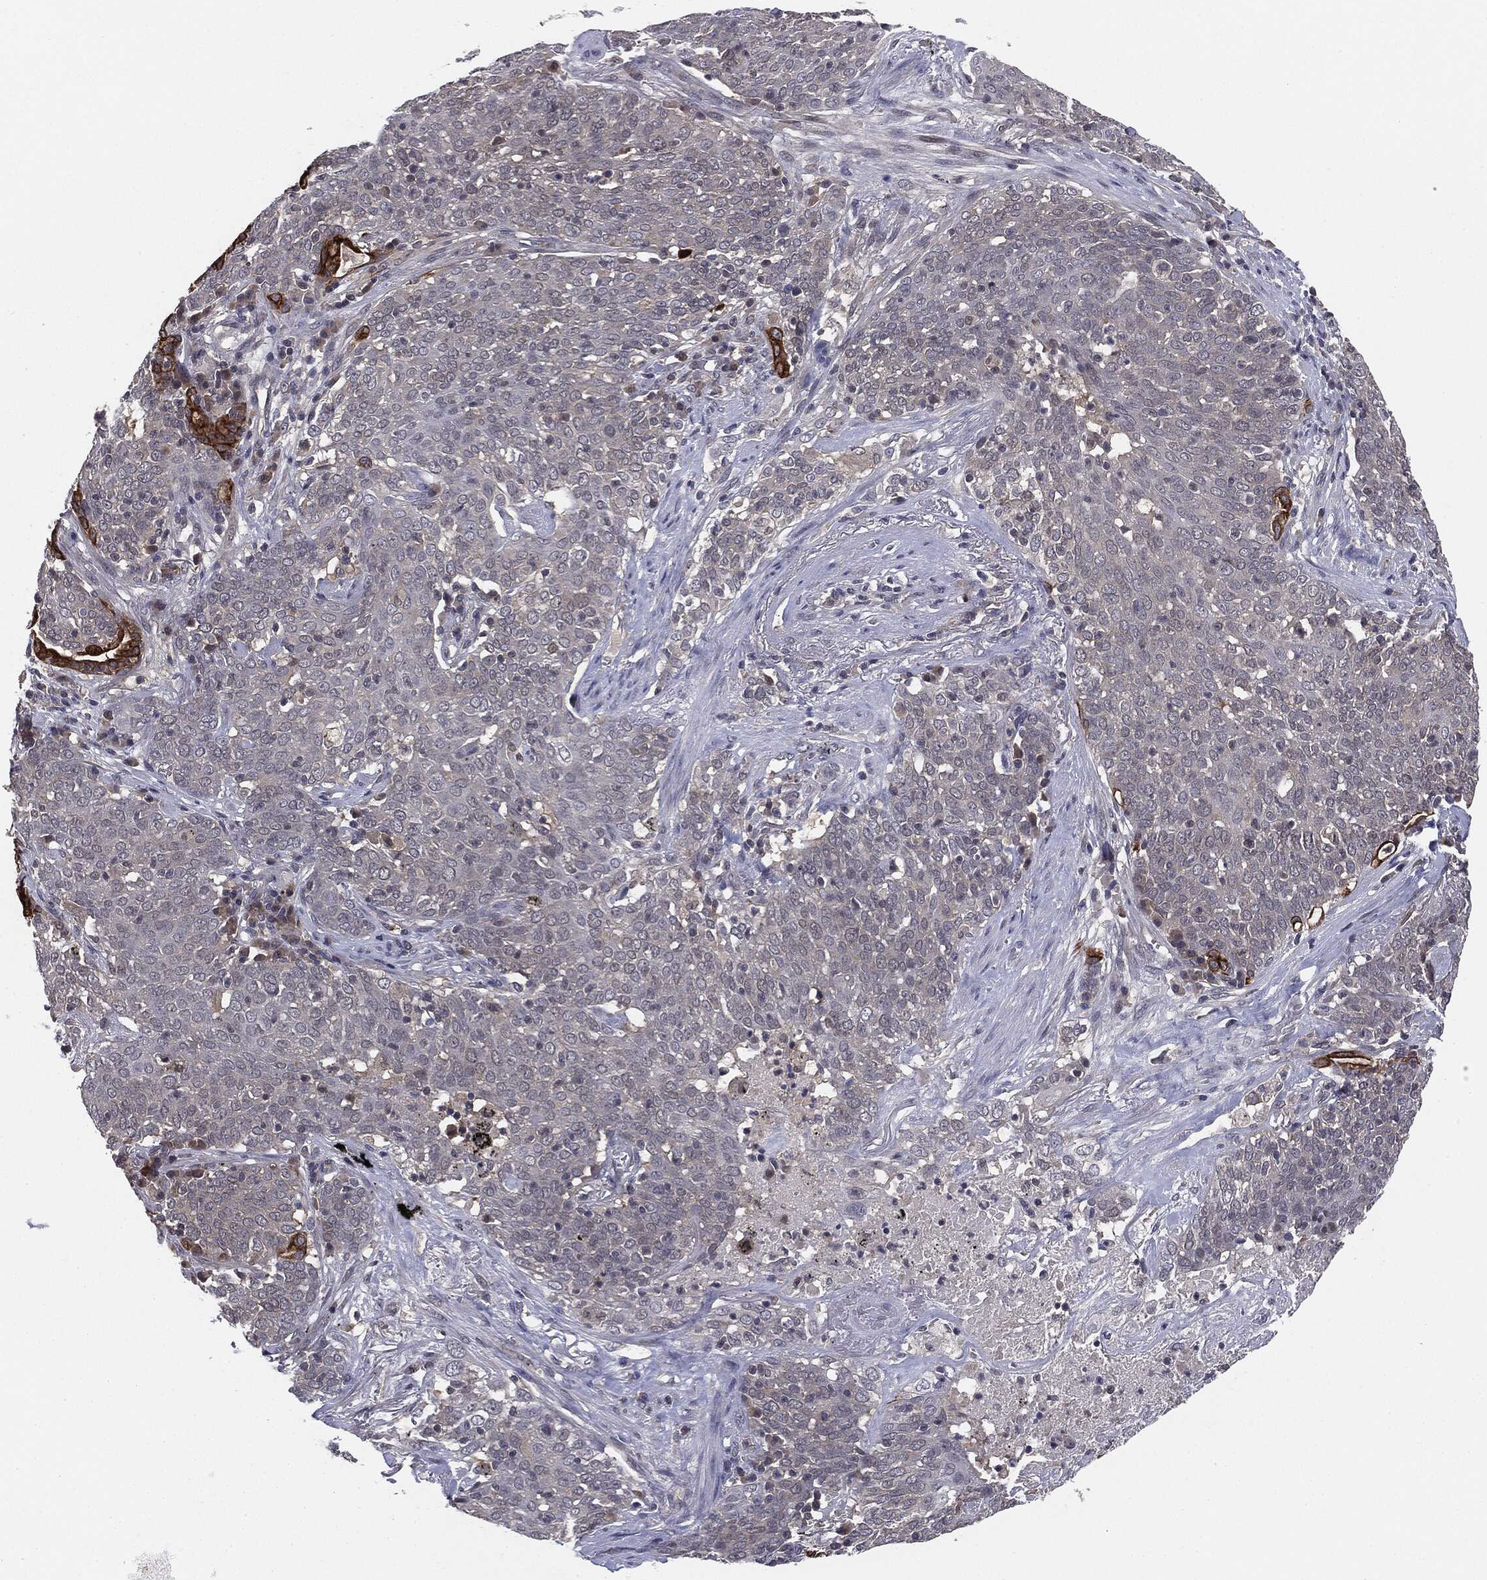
{"staining": {"intensity": "negative", "quantity": "none", "location": "none"}, "tissue": "lung cancer", "cell_type": "Tumor cells", "image_type": "cancer", "snomed": [{"axis": "morphology", "description": "Squamous cell carcinoma, NOS"}, {"axis": "topography", "description": "Lung"}], "caption": "This image is of lung cancer stained with immunohistochemistry (IHC) to label a protein in brown with the nuclei are counter-stained blue. There is no expression in tumor cells.", "gene": "KRT7", "patient": {"sex": "male", "age": 82}}